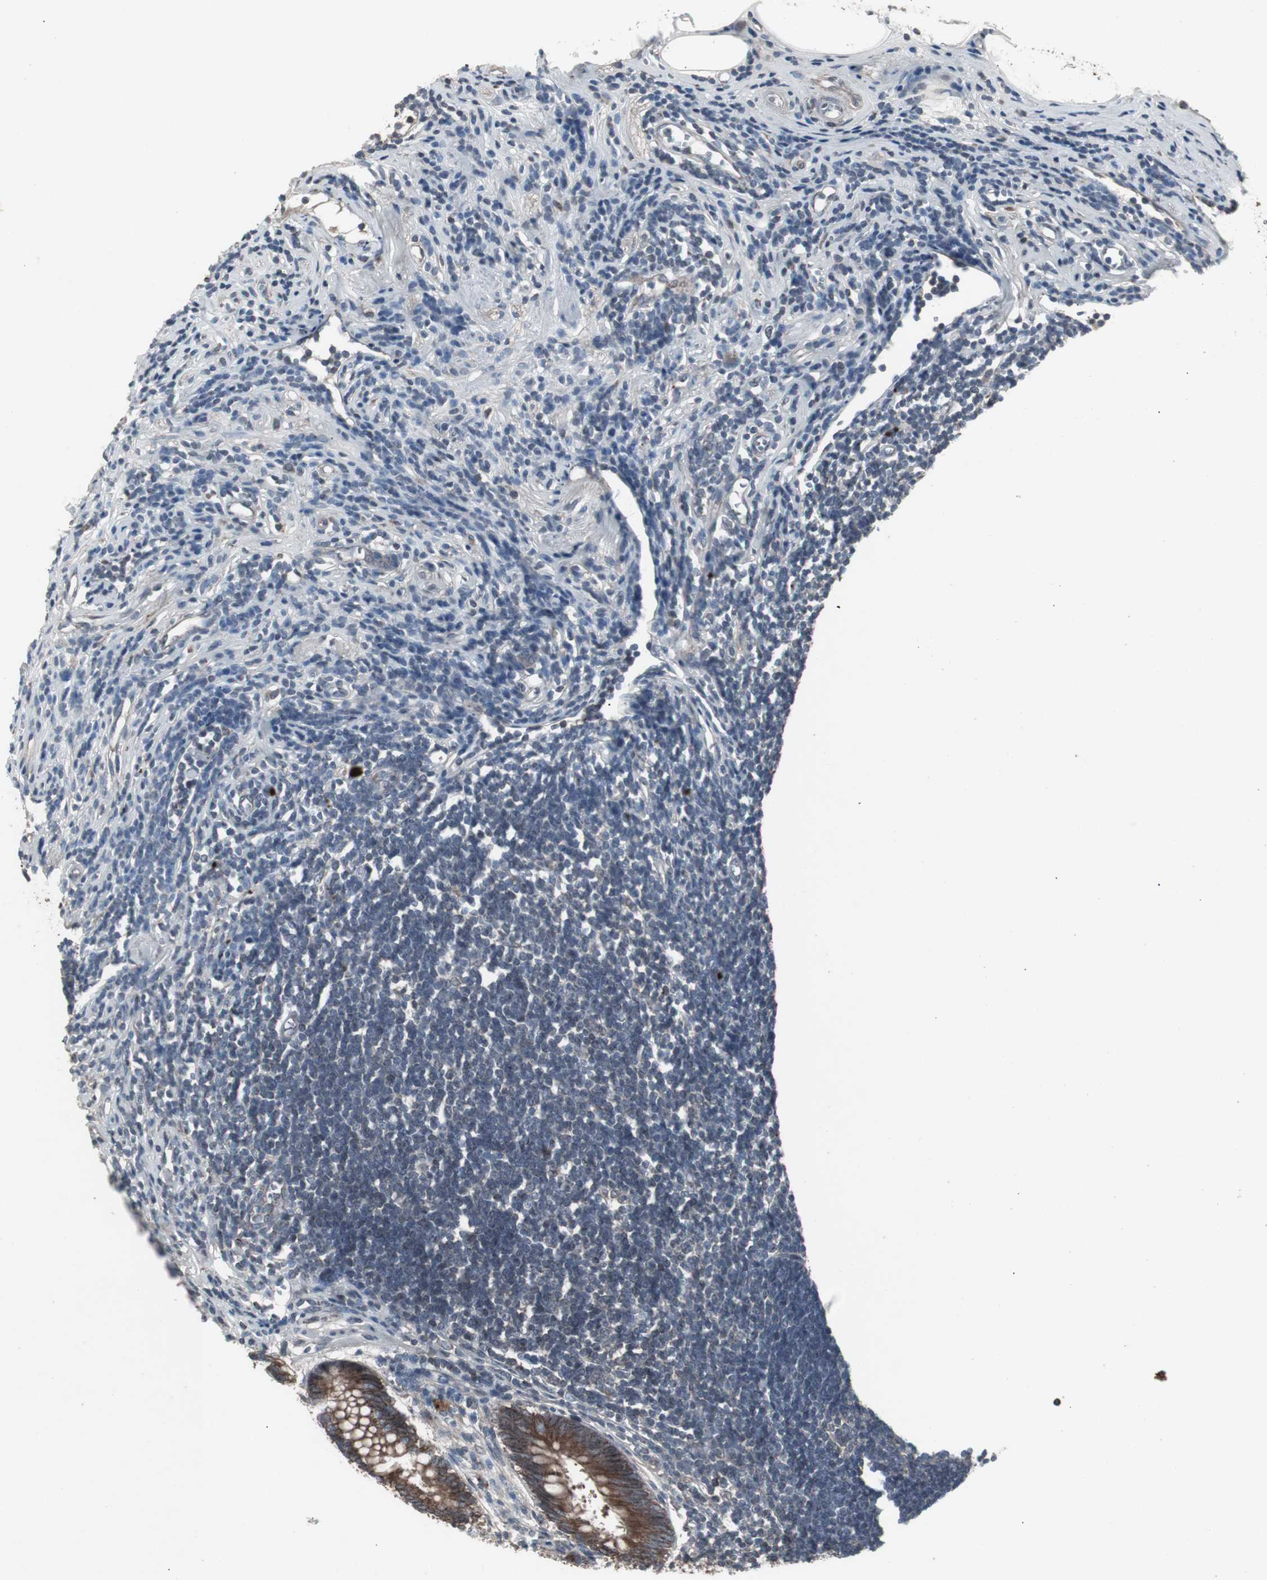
{"staining": {"intensity": "moderate", "quantity": "25%-75%", "location": "cytoplasmic/membranous"}, "tissue": "appendix", "cell_type": "Glandular cells", "image_type": "normal", "snomed": [{"axis": "morphology", "description": "Normal tissue, NOS"}, {"axis": "topography", "description": "Appendix"}], "caption": "DAB immunohistochemical staining of normal human appendix shows moderate cytoplasmic/membranous protein expression in approximately 25%-75% of glandular cells.", "gene": "SSTR2", "patient": {"sex": "female", "age": 50}}